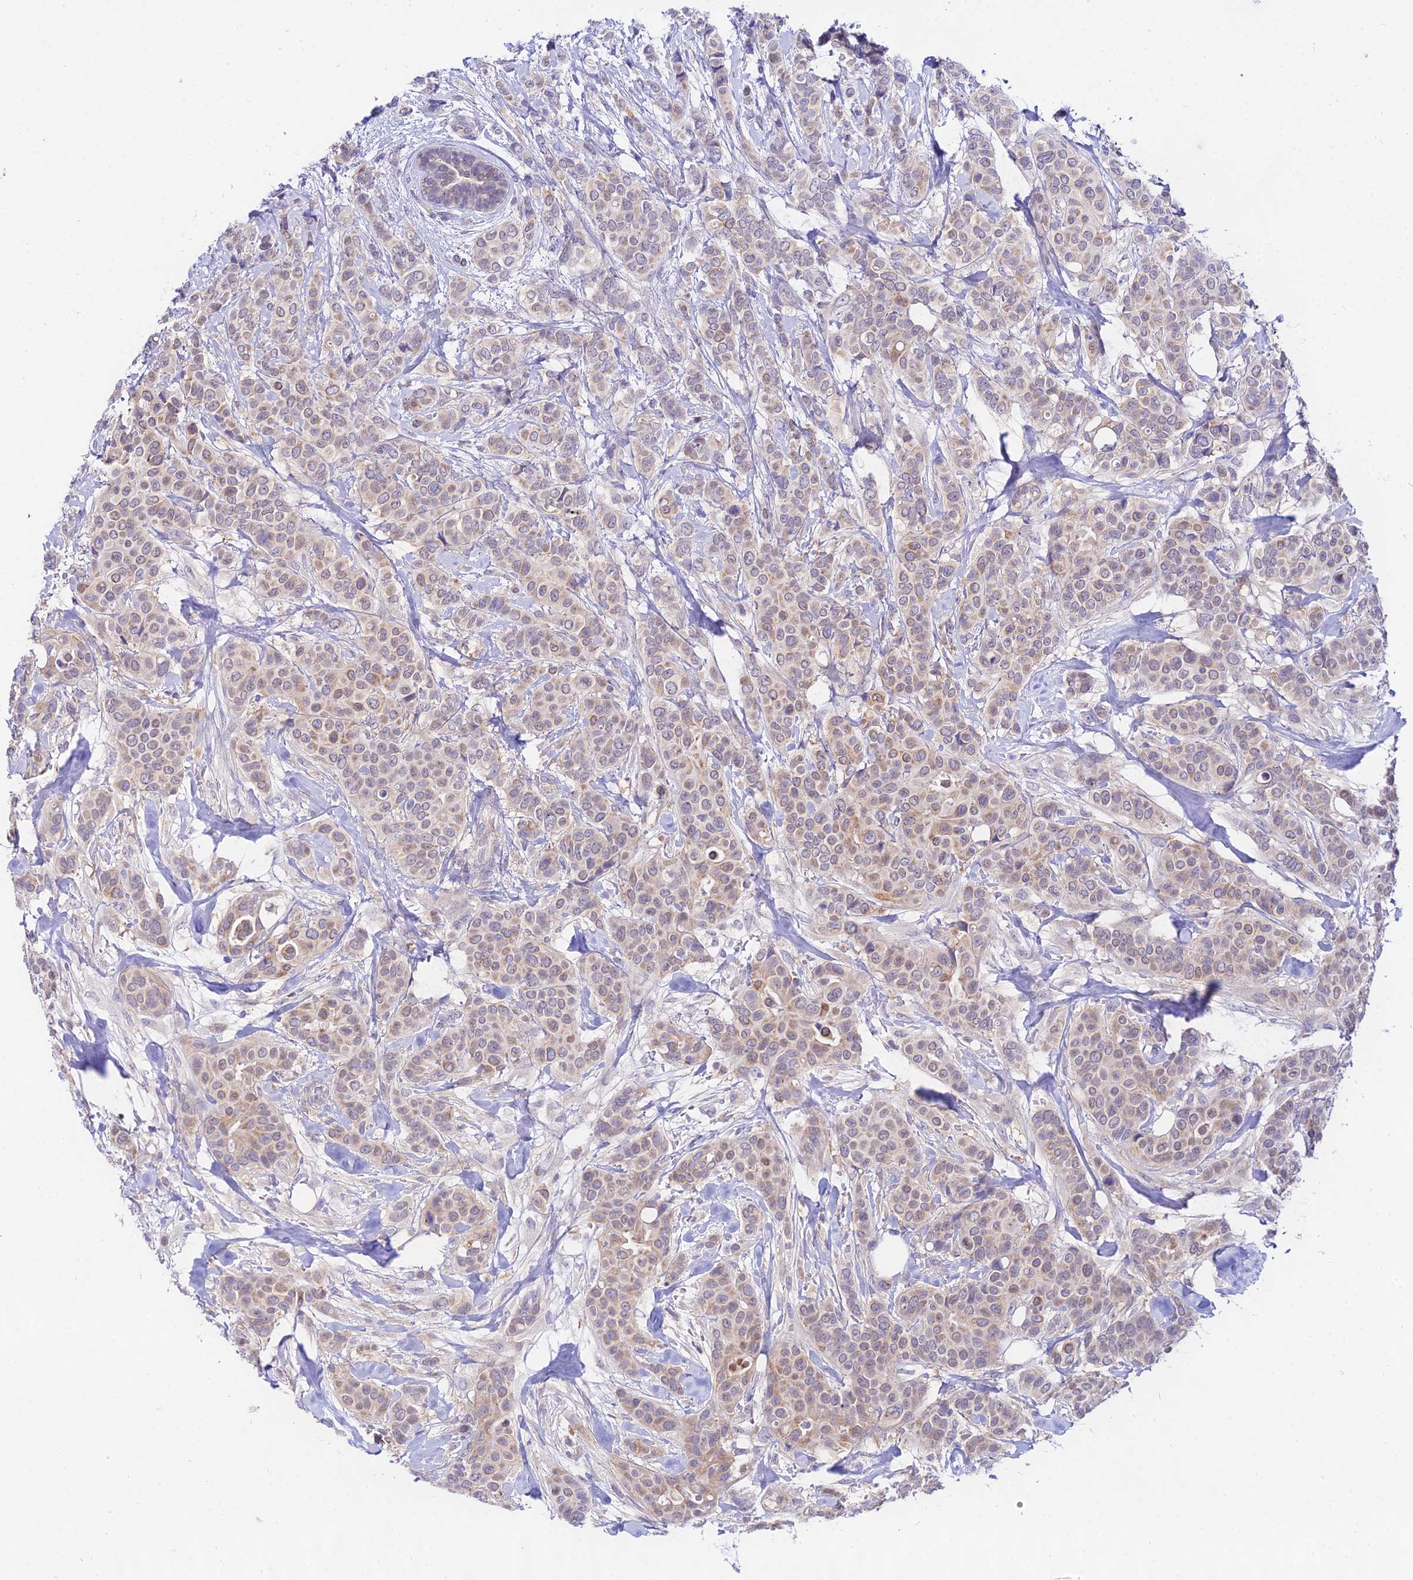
{"staining": {"intensity": "weak", "quantity": "25%-75%", "location": "cytoplasmic/membranous"}, "tissue": "breast cancer", "cell_type": "Tumor cells", "image_type": "cancer", "snomed": [{"axis": "morphology", "description": "Lobular carcinoma"}, {"axis": "topography", "description": "Breast"}], "caption": "Tumor cells reveal weak cytoplasmic/membranous staining in approximately 25%-75% of cells in breast cancer (lobular carcinoma). (DAB = brown stain, brightfield microscopy at high magnification).", "gene": "ATG16L2", "patient": {"sex": "female", "age": 51}}